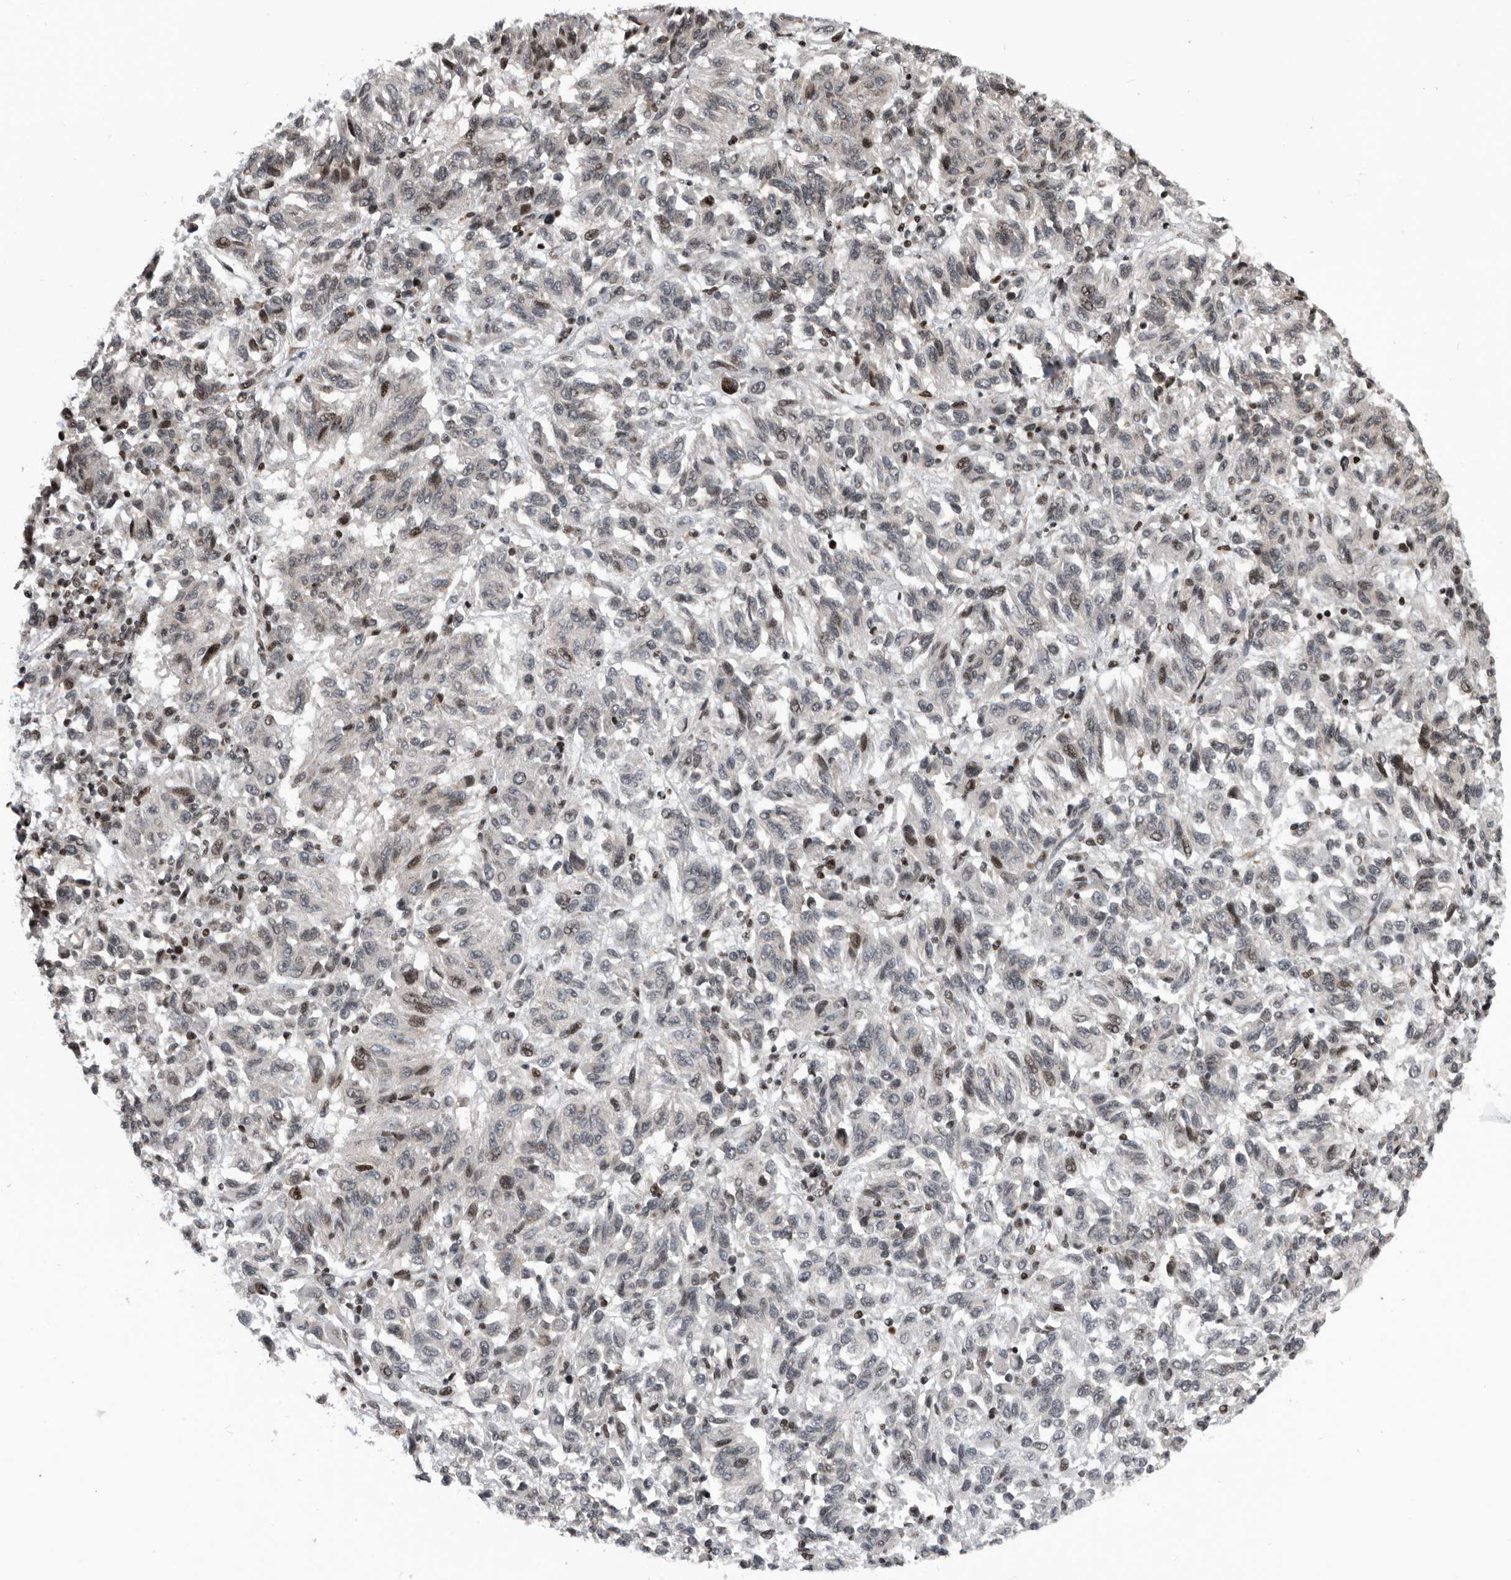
{"staining": {"intensity": "weak", "quantity": "<25%", "location": "nuclear"}, "tissue": "melanoma", "cell_type": "Tumor cells", "image_type": "cancer", "snomed": [{"axis": "morphology", "description": "Malignant melanoma, Metastatic site"}, {"axis": "topography", "description": "Lung"}], "caption": "The image demonstrates no staining of tumor cells in malignant melanoma (metastatic site).", "gene": "SNRNP48", "patient": {"sex": "male", "age": 64}}